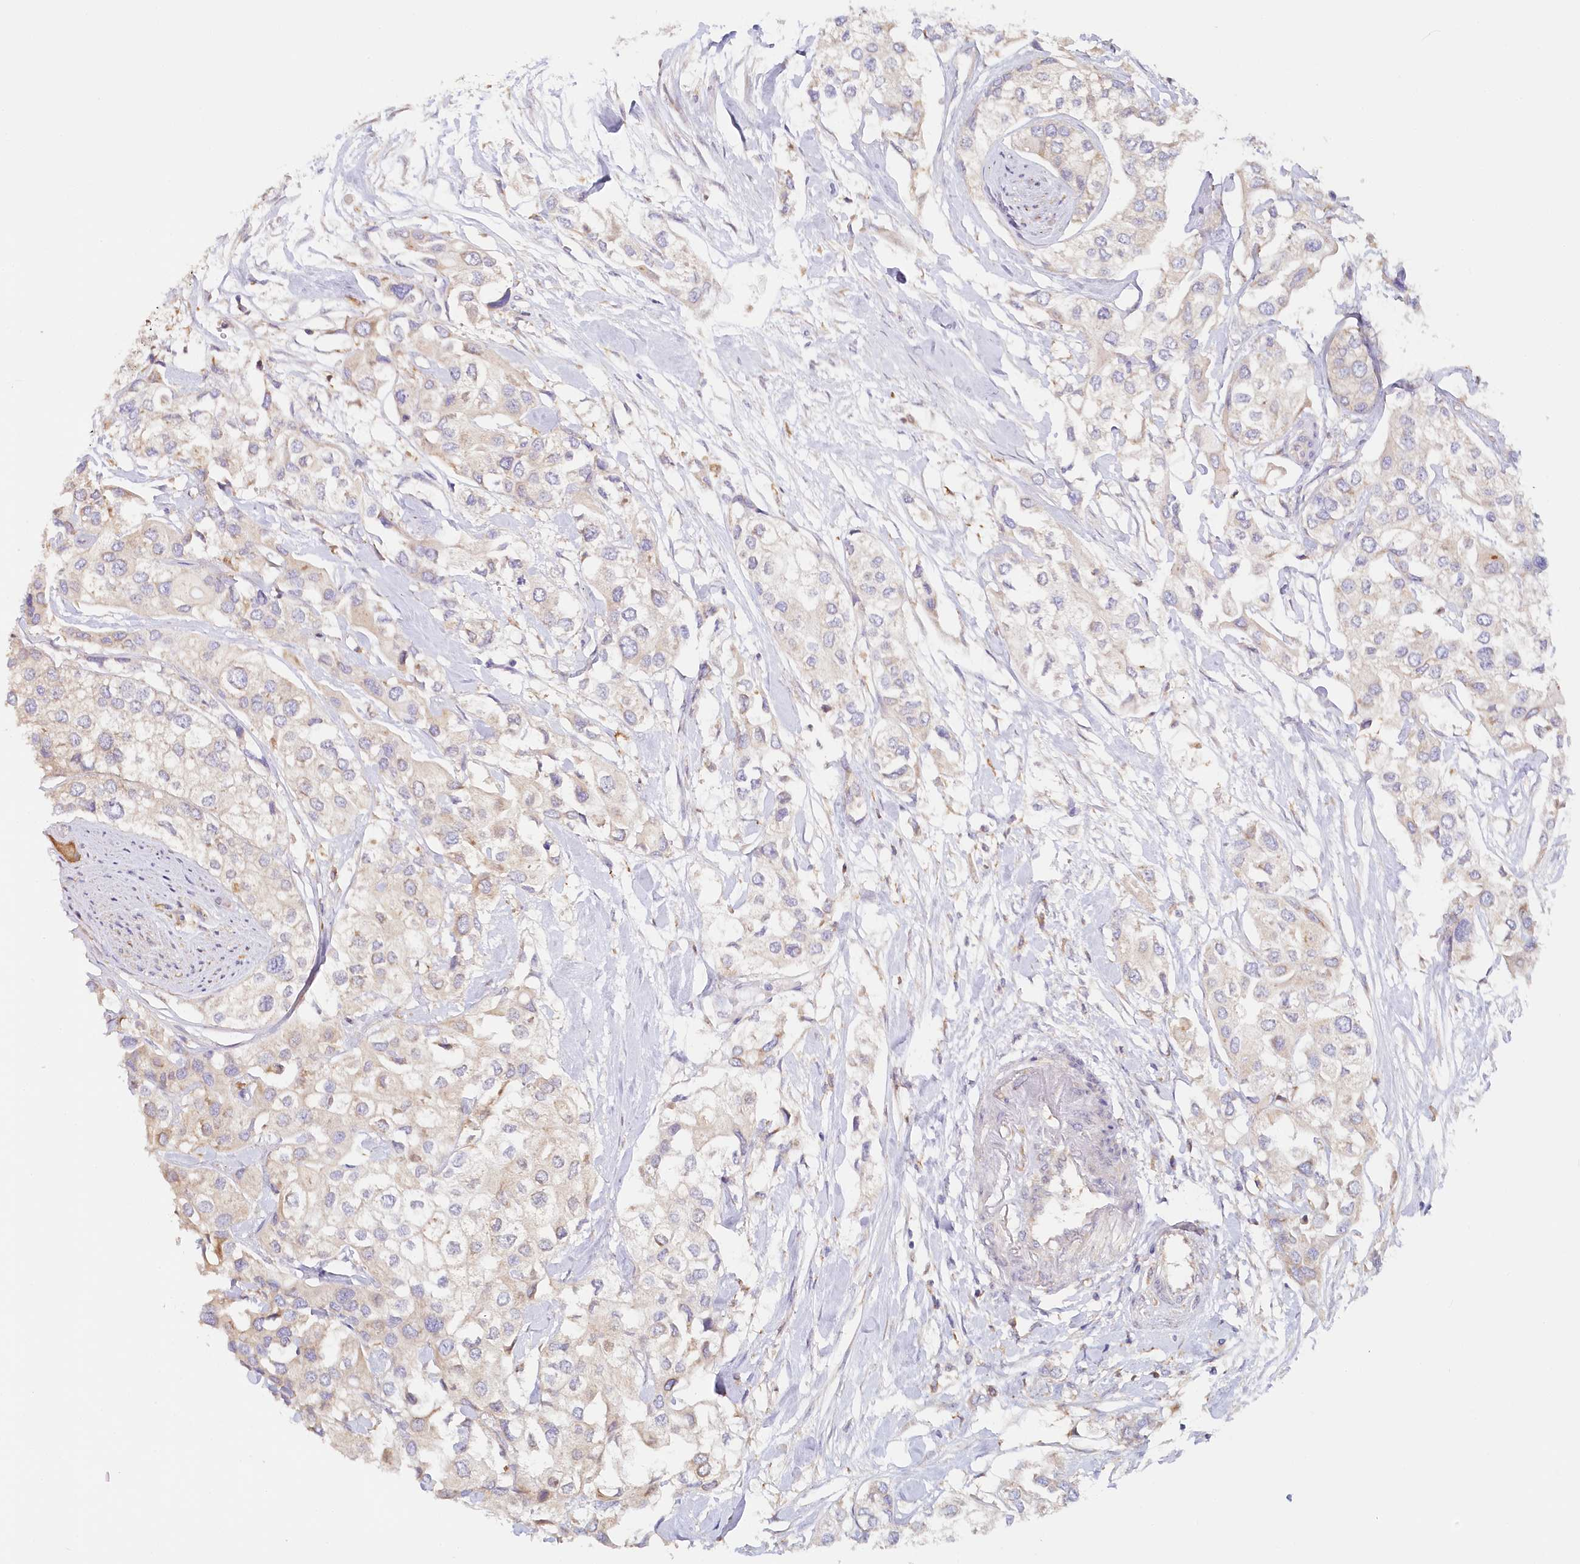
{"staining": {"intensity": "weak", "quantity": "<25%", "location": "cytoplasmic/membranous"}, "tissue": "urothelial cancer", "cell_type": "Tumor cells", "image_type": "cancer", "snomed": [{"axis": "morphology", "description": "Urothelial carcinoma, High grade"}, {"axis": "topography", "description": "Urinary bladder"}], "caption": "The histopathology image displays no staining of tumor cells in high-grade urothelial carcinoma.", "gene": "PAIP2", "patient": {"sex": "male", "age": 64}}